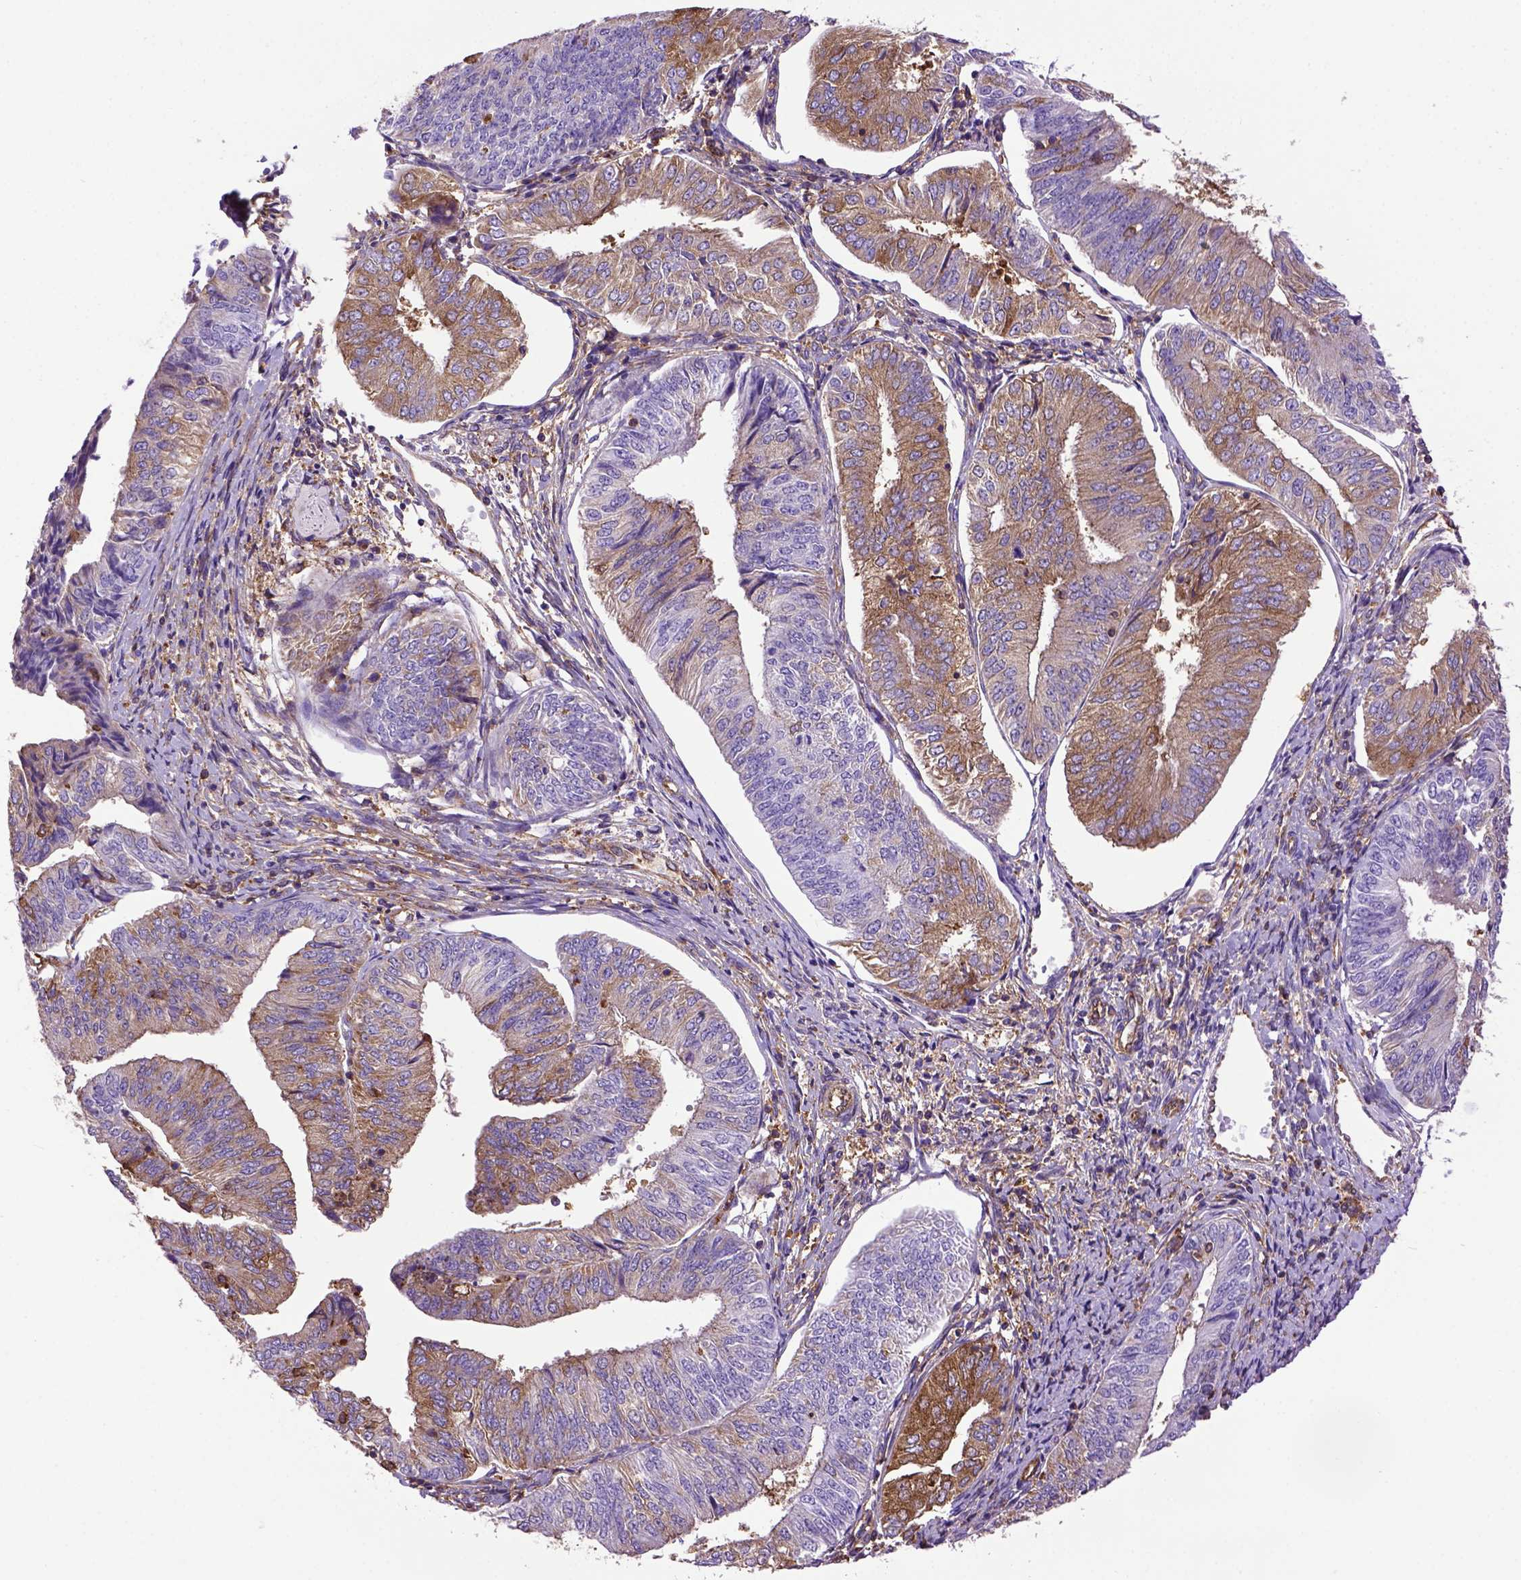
{"staining": {"intensity": "moderate", "quantity": "<25%", "location": "cytoplasmic/membranous"}, "tissue": "endometrial cancer", "cell_type": "Tumor cells", "image_type": "cancer", "snomed": [{"axis": "morphology", "description": "Adenocarcinoma, NOS"}, {"axis": "topography", "description": "Endometrium"}], "caption": "An image of human endometrial cancer stained for a protein shows moderate cytoplasmic/membranous brown staining in tumor cells.", "gene": "MVP", "patient": {"sex": "female", "age": 58}}